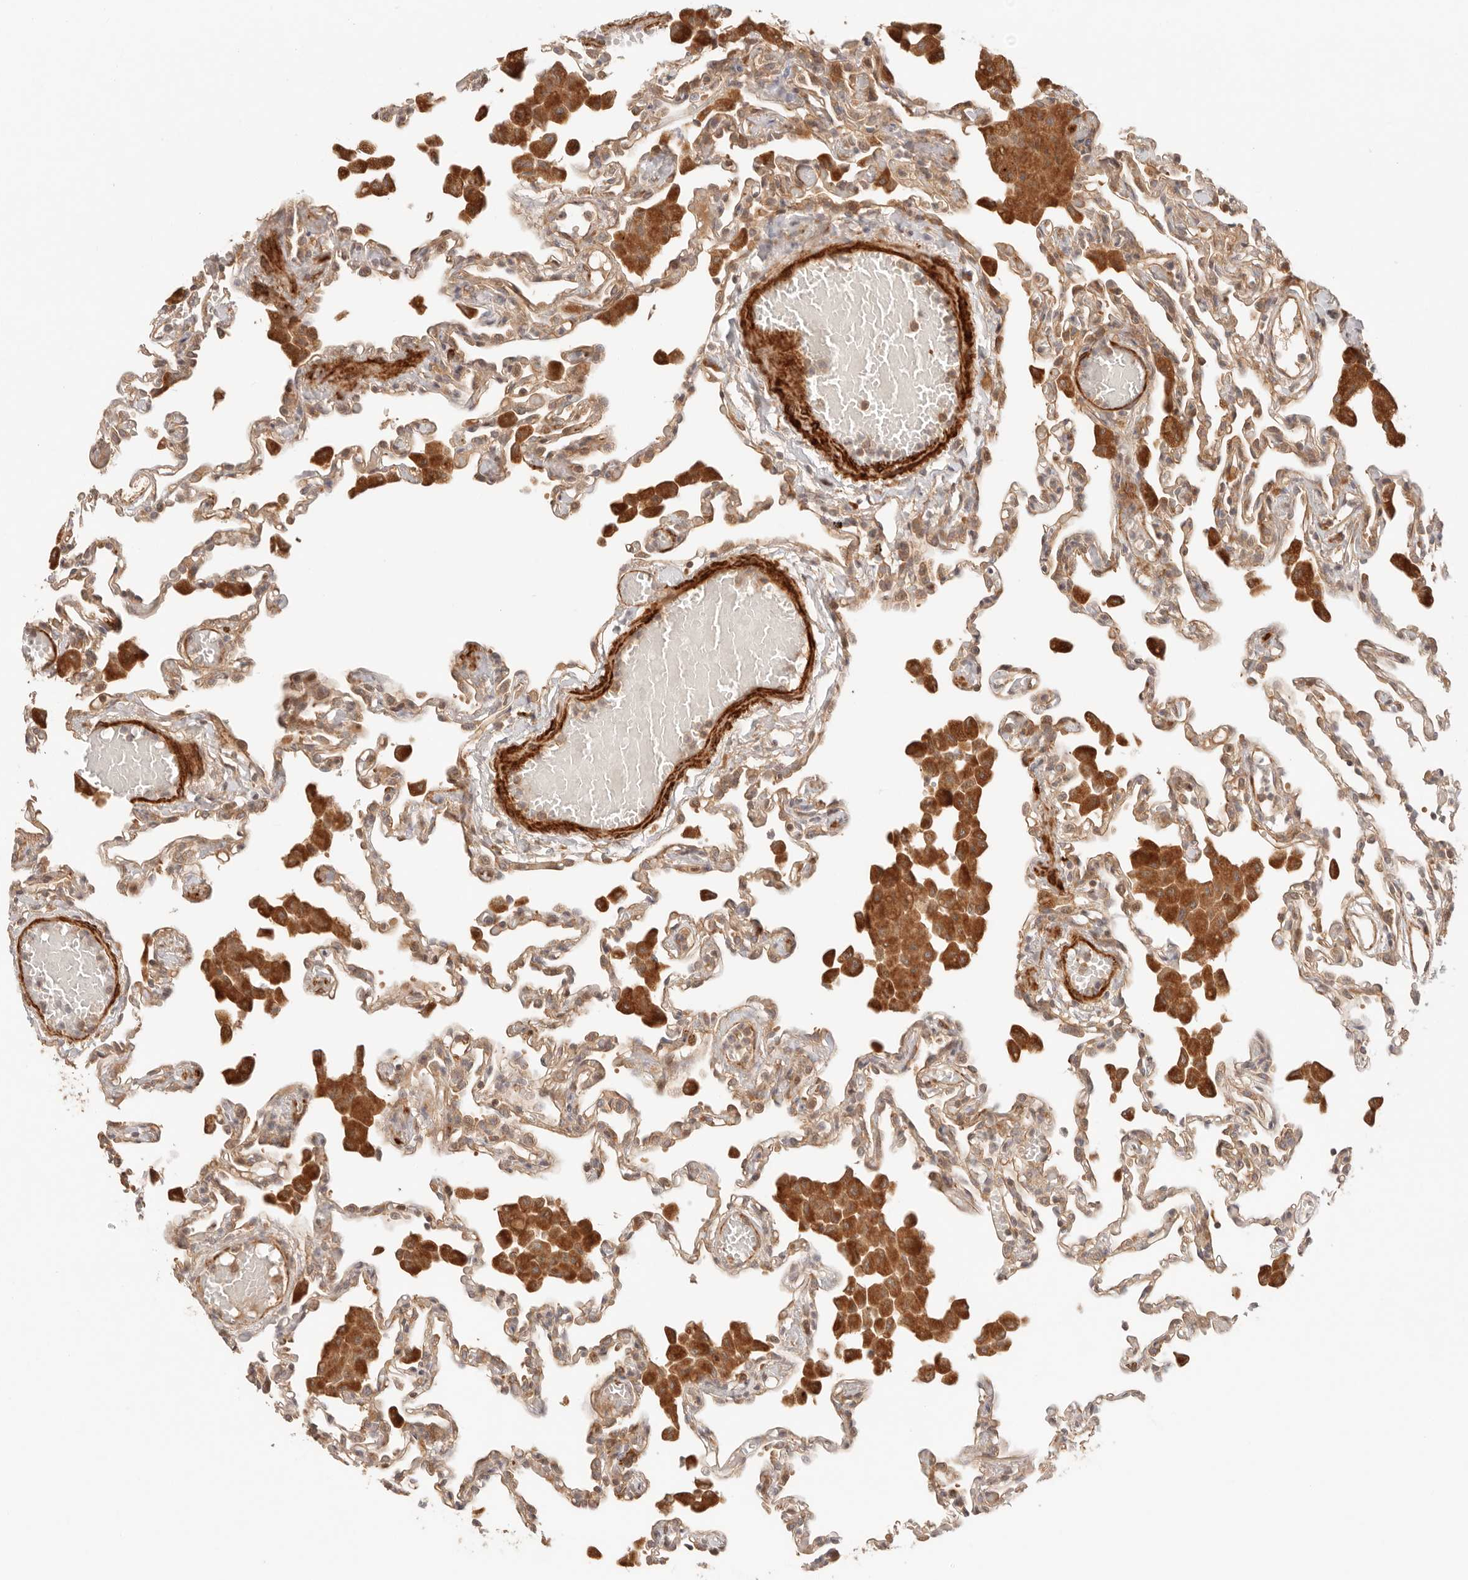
{"staining": {"intensity": "moderate", "quantity": "25%-75%", "location": "cytoplasmic/membranous"}, "tissue": "lung", "cell_type": "Alveolar cells", "image_type": "normal", "snomed": [{"axis": "morphology", "description": "Normal tissue, NOS"}, {"axis": "topography", "description": "Bronchus"}, {"axis": "topography", "description": "Lung"}], "caption": "This image shows benign lung stained with immunohistochemistry (IHC) to label a protein in brown. The cytoplasmic/membranous of alveolar cells show moderate positivity for the protein. Nuclei are counter-stained blue.", "gene": "IL1R2", "patient": {"sex": "female", "age": 49}}